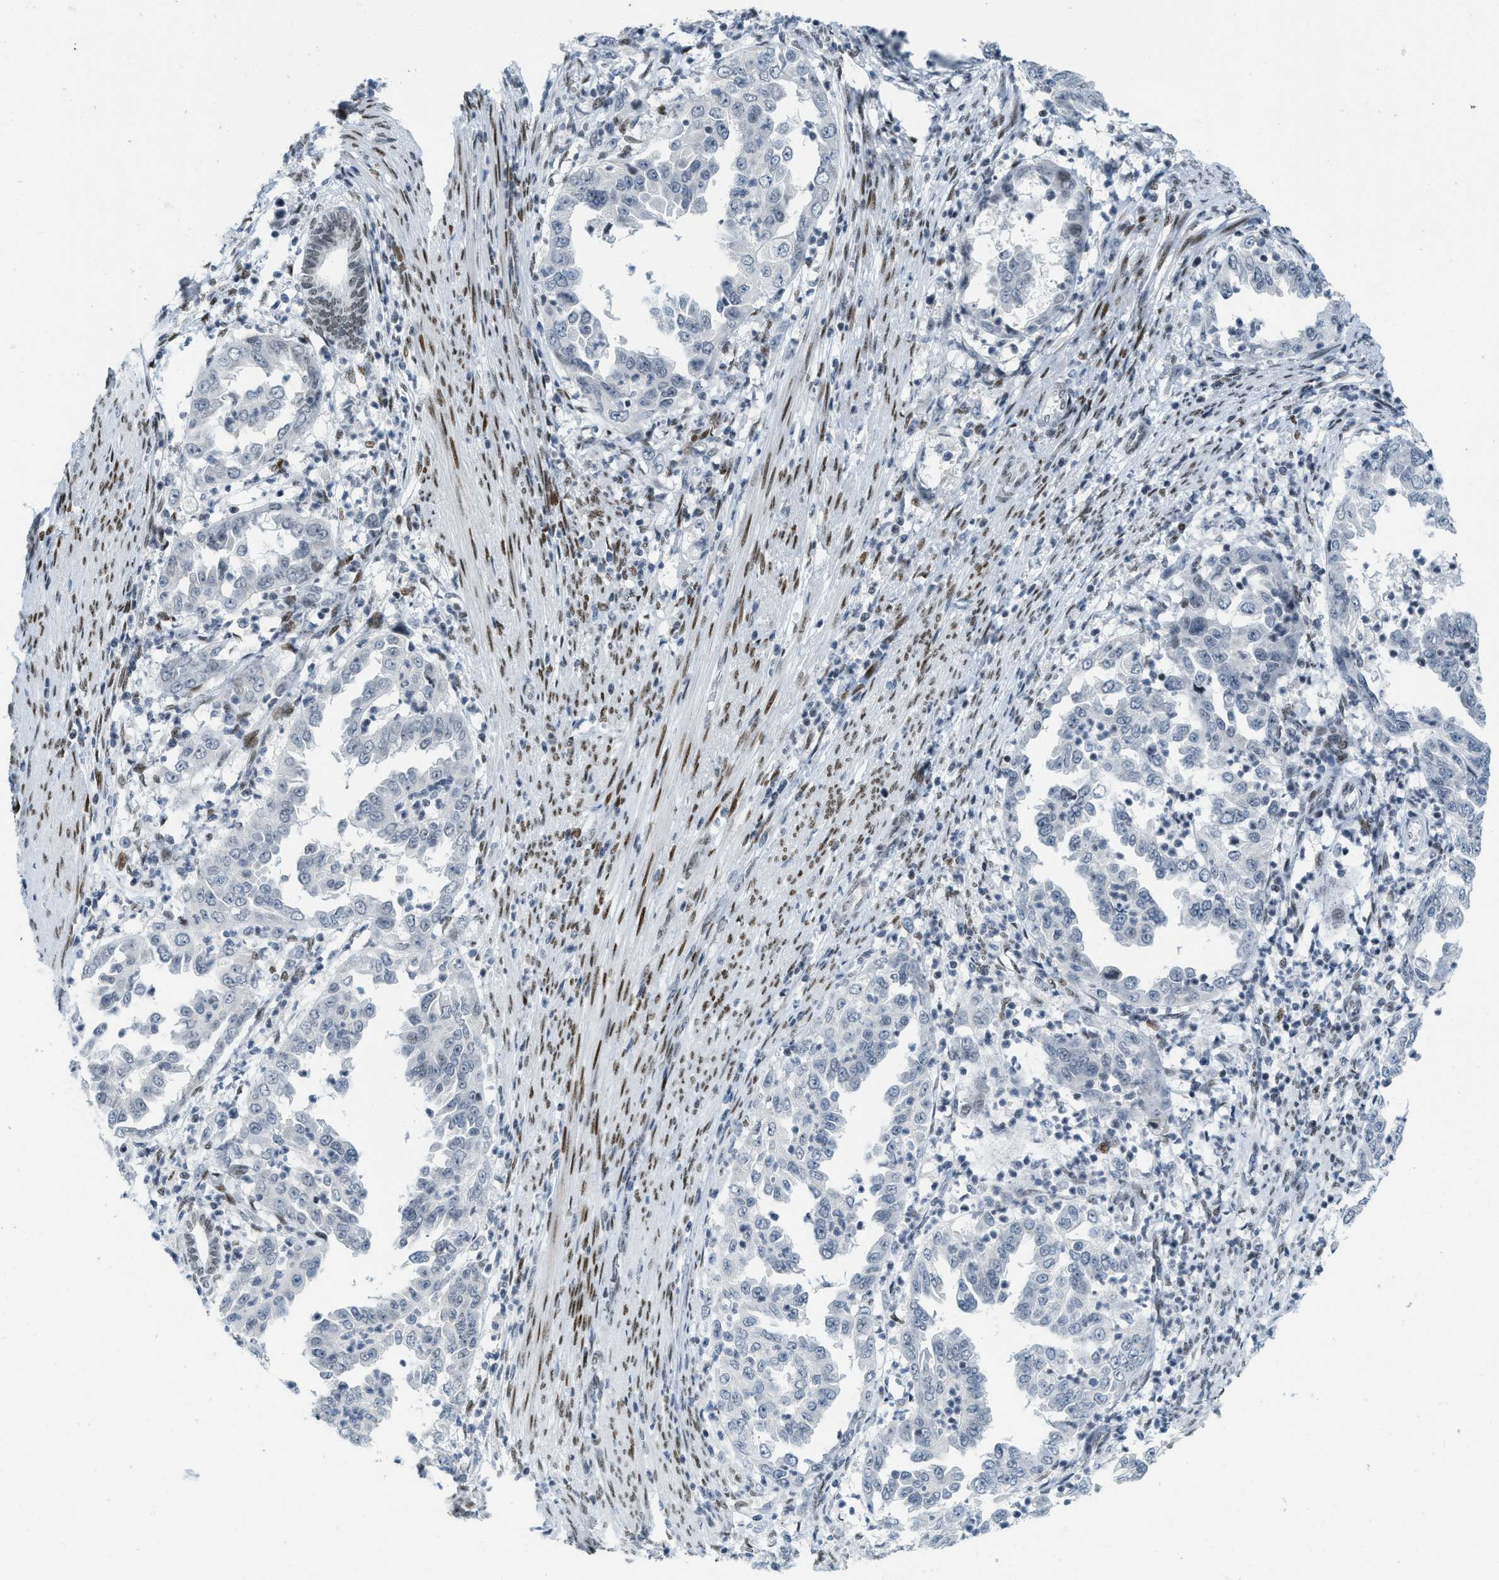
{"staining": {"intensity": "negative", "quantity": "none", "location": "none"}, "tissue": "endometrial cancer", "cell_type": "Tumor cells", "image_type": "cancer", "snomed": [{"axis": "morphology", "description": "Adenocarcinoma, NOS"}, {"axis": "topography", "description": "Endometrium"}], "caption": "A histopathology image of endometrial cancer (adenocarcinoma) stained for a protein demonstrates no brown staining in tumor cells. (DAB (3,3'-diaminobenzidine) immunohistochemistry with hematoxylin counter stain).", "gene": "PBX1", "patient": {"sex": "female", "age": 85}}